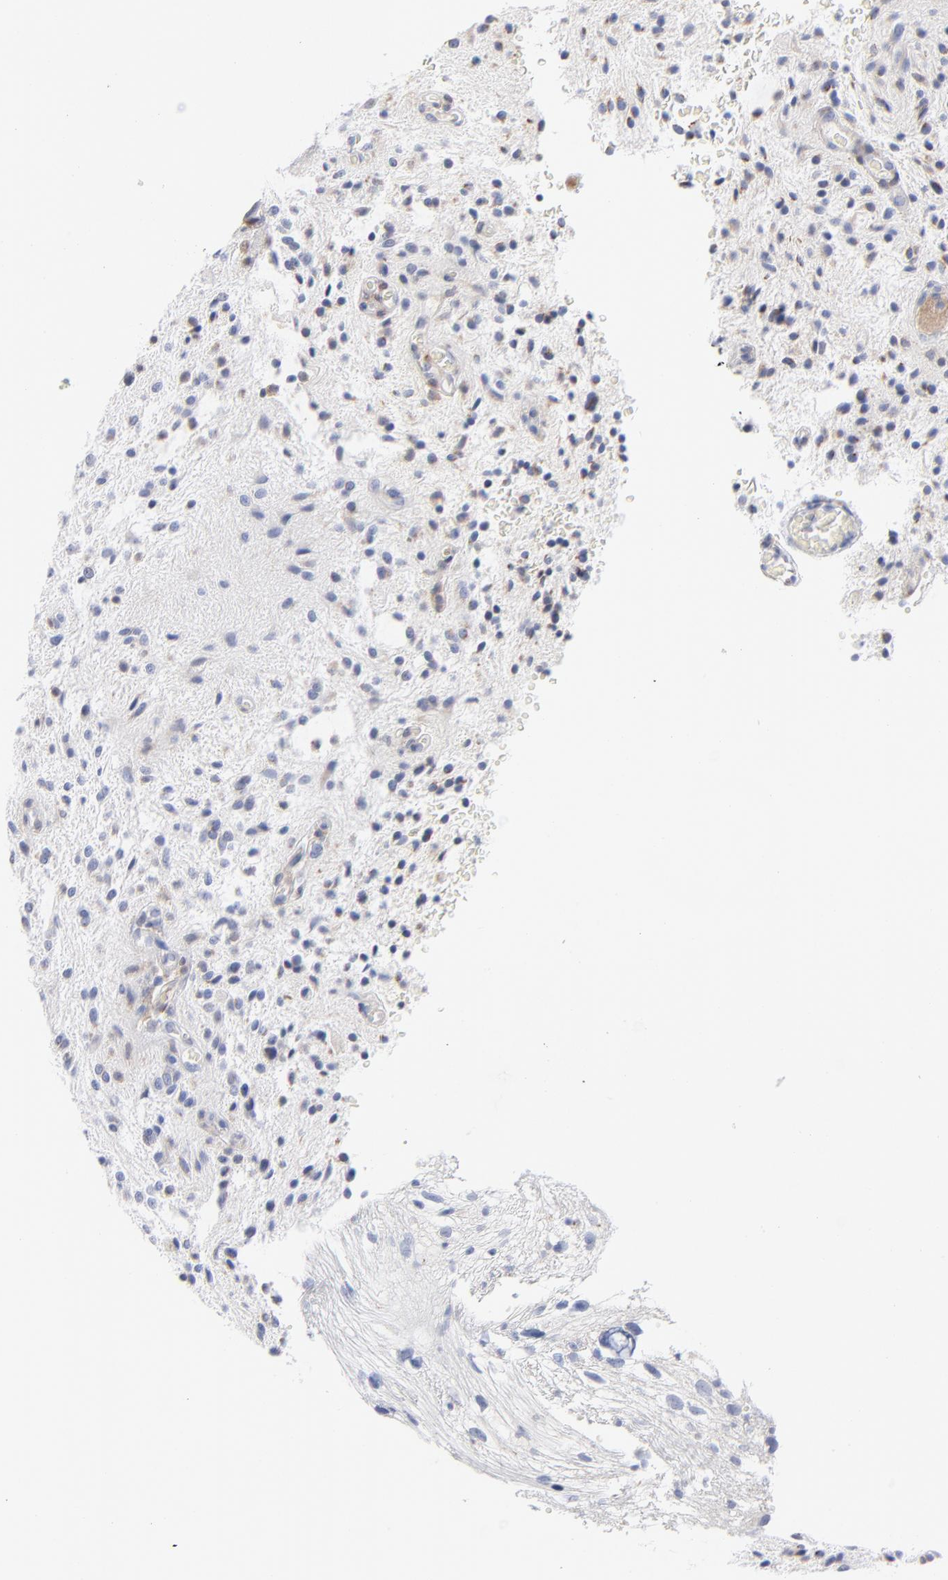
{"staining": {"intensity": "negative", "quantity": "none", "location": "none"}, "tissue": "glioma", "cell_type": "Tumor cells", "image_type": "cancer", "snomed": [{"axis": "morphology", "description": "Glioma, malignant, NOS"}, {"axis": "topography", "description": "Cerebellum"}], "caption": "The micrograph exhibits no staining of tumor cells in glioma (malignant). (Stains: DAB immunohistochemistry with hematoxylin counter stain, Microscopy: brightfield microscopy at high magnification).", "gene": "ARRB1", "patient": {"sex": "female", "age": 10}}